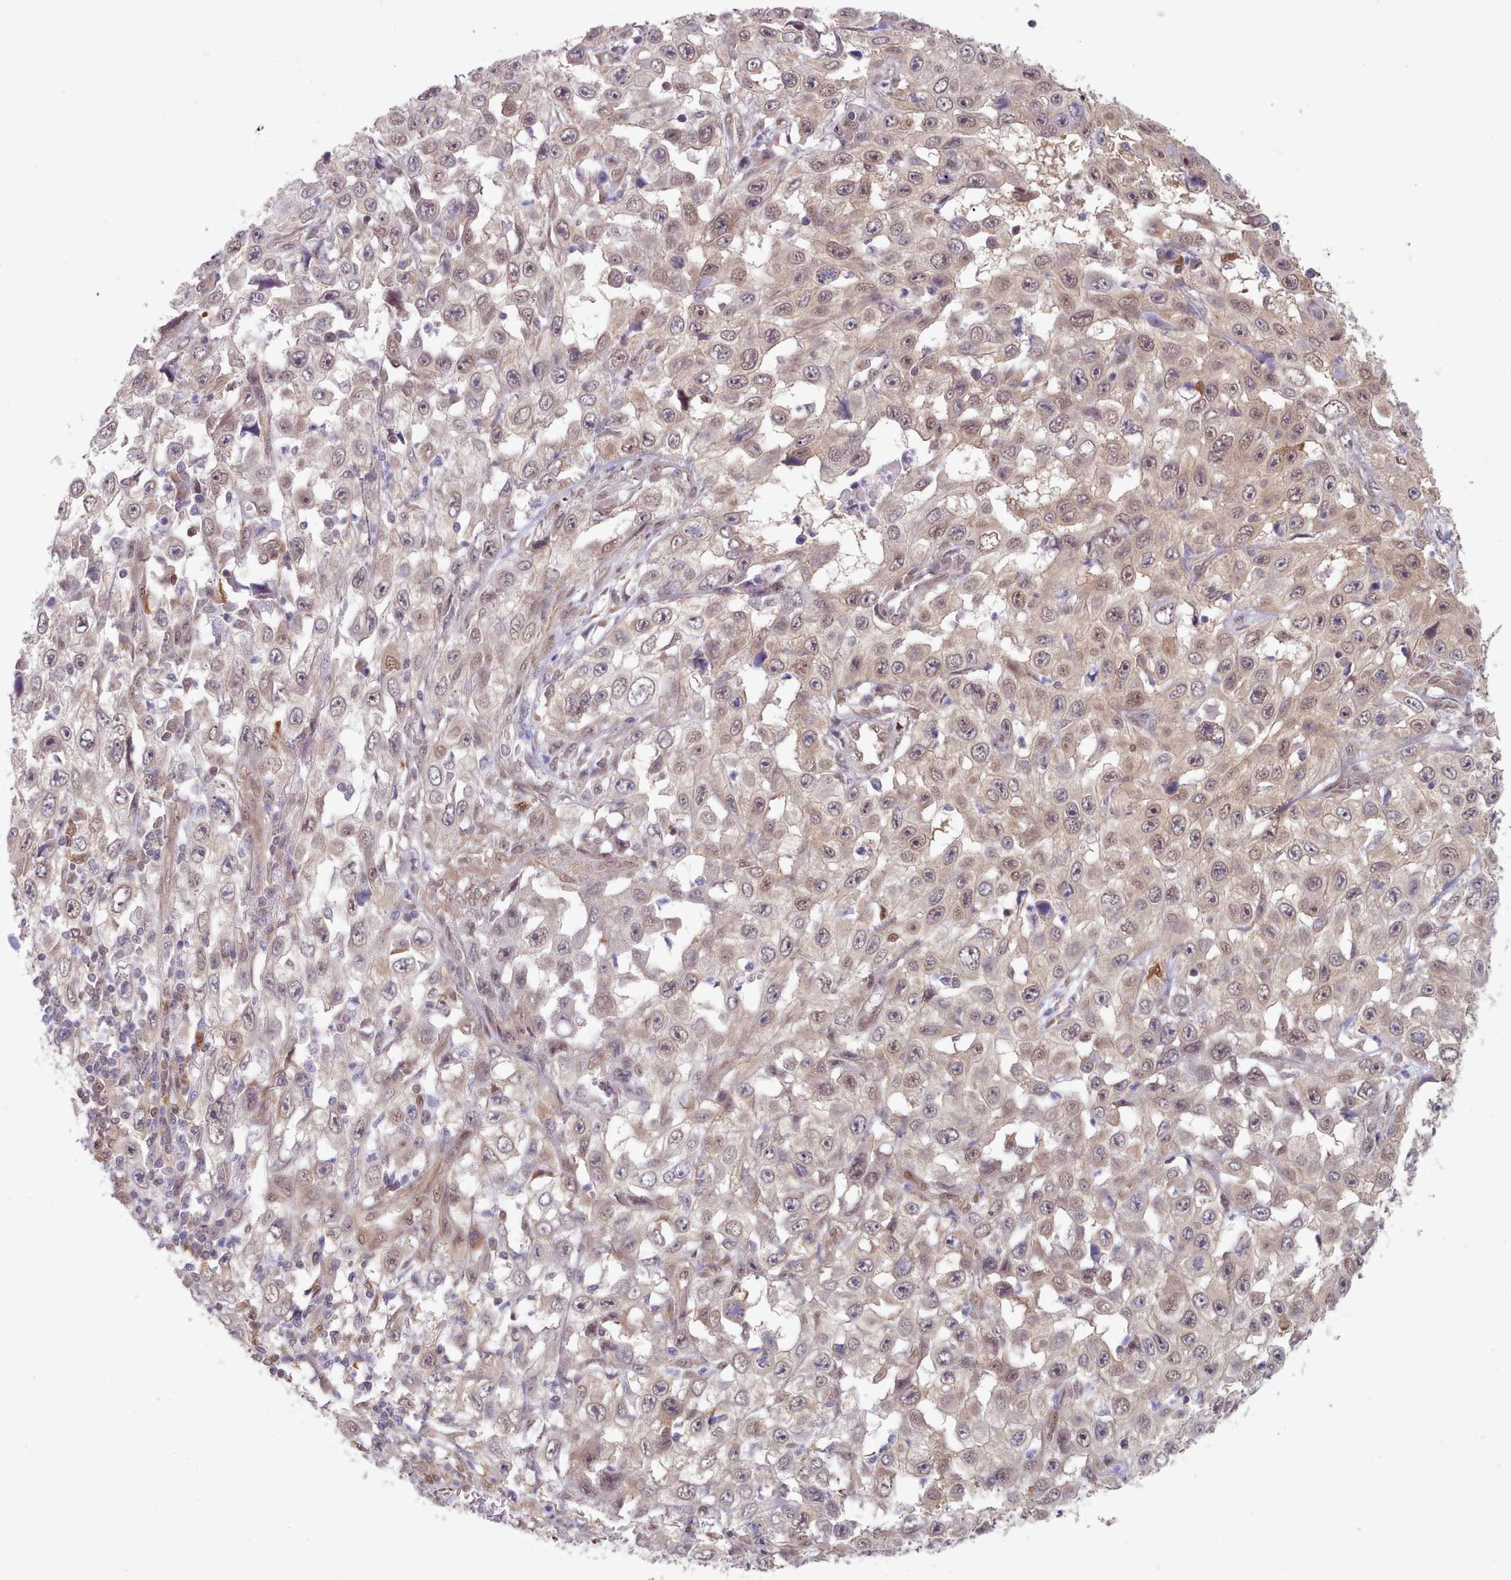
{"staining": {"intensity": "moderate", "quantity": "25%-75%", "location": "cytoplasmic/membranous,nuclear"}, "tissue": "skin cancer", "cell_type": "Tumor cells", "image_type": "cancer", "snomed": [{"axis": "morphology", "description": "Squamous cell carcinoma, NOS"}, {"axis": "topography", "description": "Skin"}], "caption": "High-power microscopy captured an IHC histopathology image of skin cancer, revealing moderate cytoplasmic/membranous and nuclear staining in approximately 25%-75% of tumor cells.", "gene": "CES3", "patient": {"sex": "male", "age": 82}}